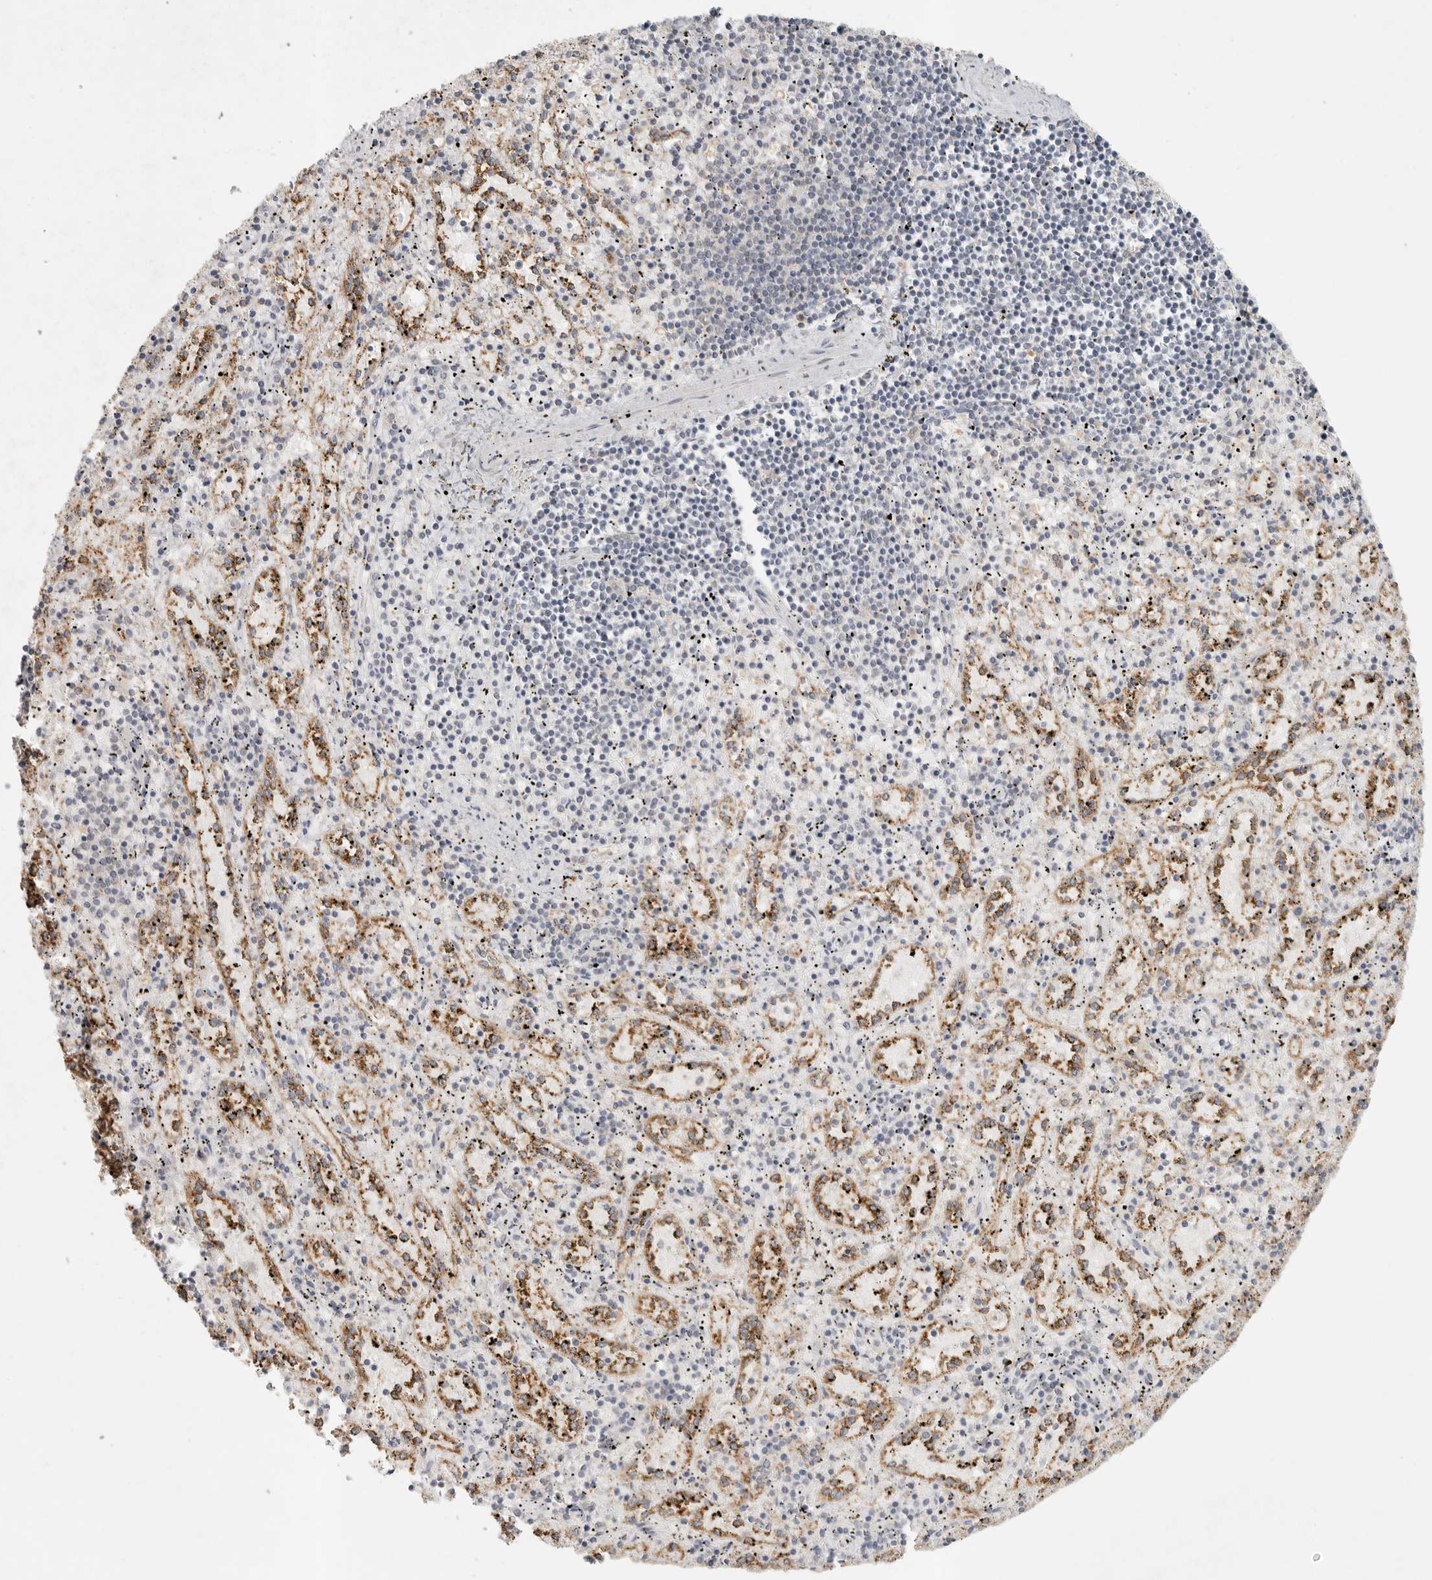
{"staining": {"intensity": "weak", "quantity": "25%-75%", "location": "cytoplasmic/membranous"}, "tissue": "spleen", "cell_type": "Cells in red pulp", "image_type": "normal", "snomed": [{"axis": "morphology", "description": "Normal tissue, NOS"}, {"axis": "topography", "description": "Spleen"}], "caption": "Benign spleen shows weak cytoplasmic/membranous expression in about 25%-75% of cells in red pulp, visualized by immunohistochemistry. (DAB = brown stain, brightfield microscopy at high magnification).", "gene": "SLC25A36", "patient": {"sex": "male", "age": 11}}